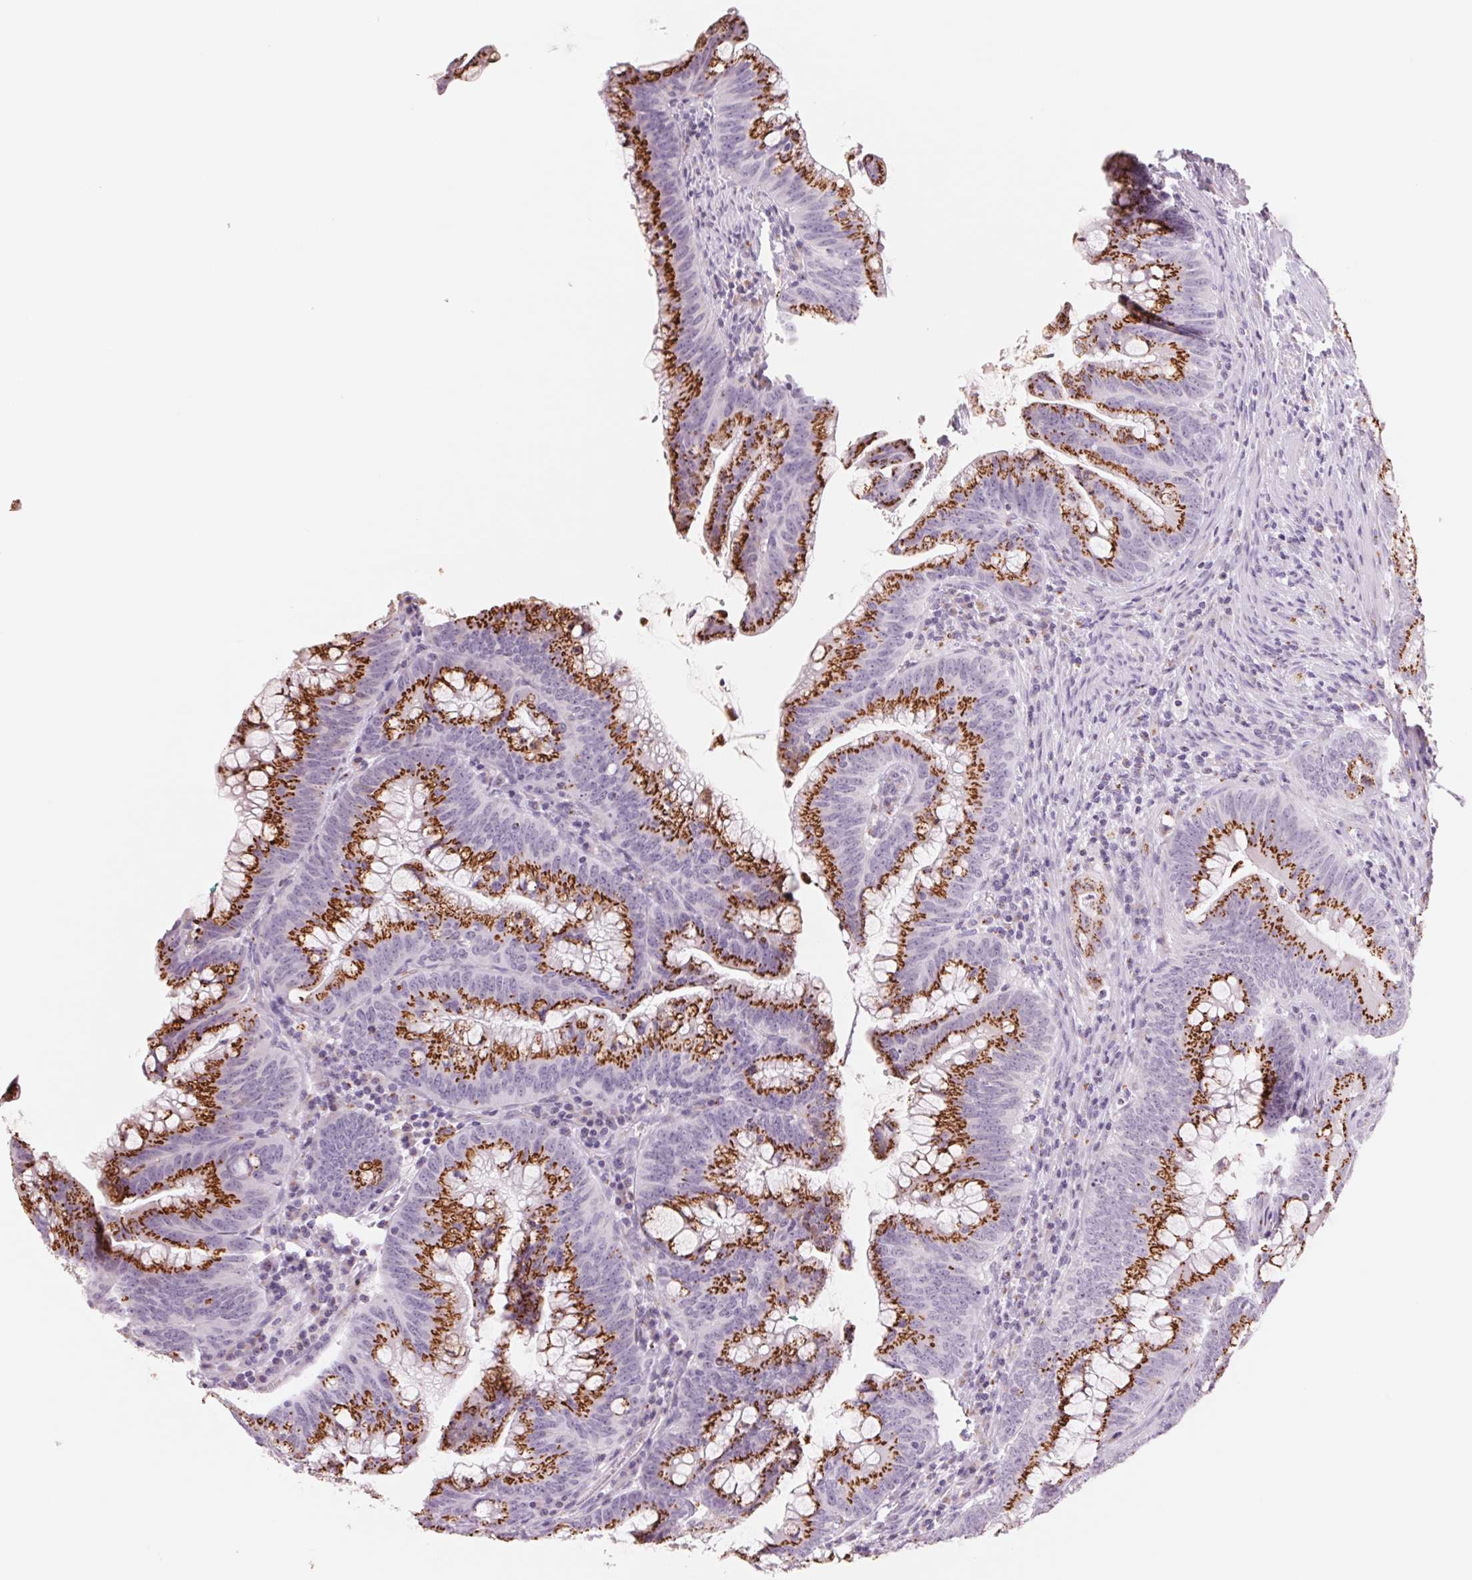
{"staining": {"intensity": "strong", "quantity": ">75%", "location": "cytoplasmic/membranous"}, "tissue": "colorectal cancer", "cell_type": "Tumor cells", "image_type": "cancer", "snomed": [{"axis": "morphology", "description": "Adenocarcinoma, NOS"}, {"axis": "topography", "description": "Colon"}], "caption": "Colorectal cancer was stained to show a protein in brown. There is high levels of strong cytoplasmic/membranous positivity in approximately >75% of tumor cells.", "gene": "GALNT7", "patient": {"sex": "male", "age": 62}}